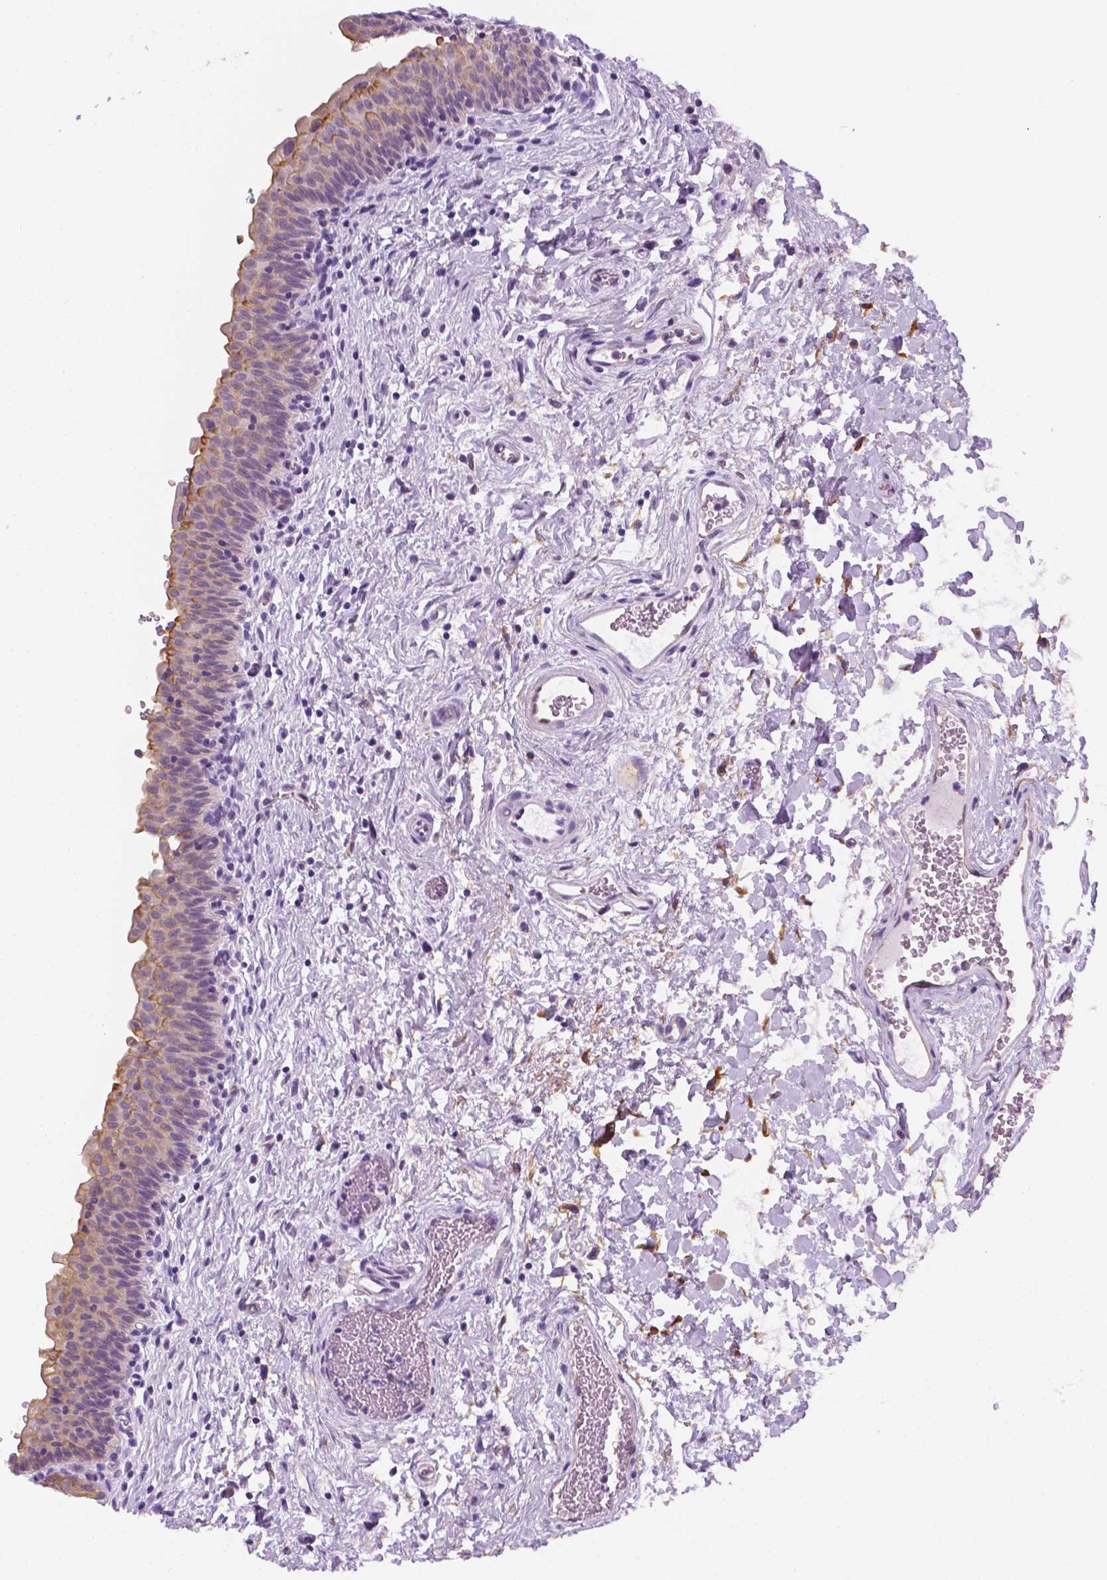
{"staining": {"intensity": "moderate", "quantity": "25%-75%", "location": "cytoplasmic/membranous"}, "tissue": "urinary bladder", "cell_type": "Urothelial cells", "image_type": "normal", "snomed": [{"axis": "morphology", "description": "Normal tissue, NOS"}, {"axis": "topography", "description": "Urinary bladder"}], "caption": "This photomicrograph demonstrates immunohistochemistry (IHC) staining of normal human urinary bladder, with medium moderate cytoplasmic/membranous staining in about 25%-75% of urothelial cells.", "gene": "PPL", "patient": {"sex": "male", "age": 56}}